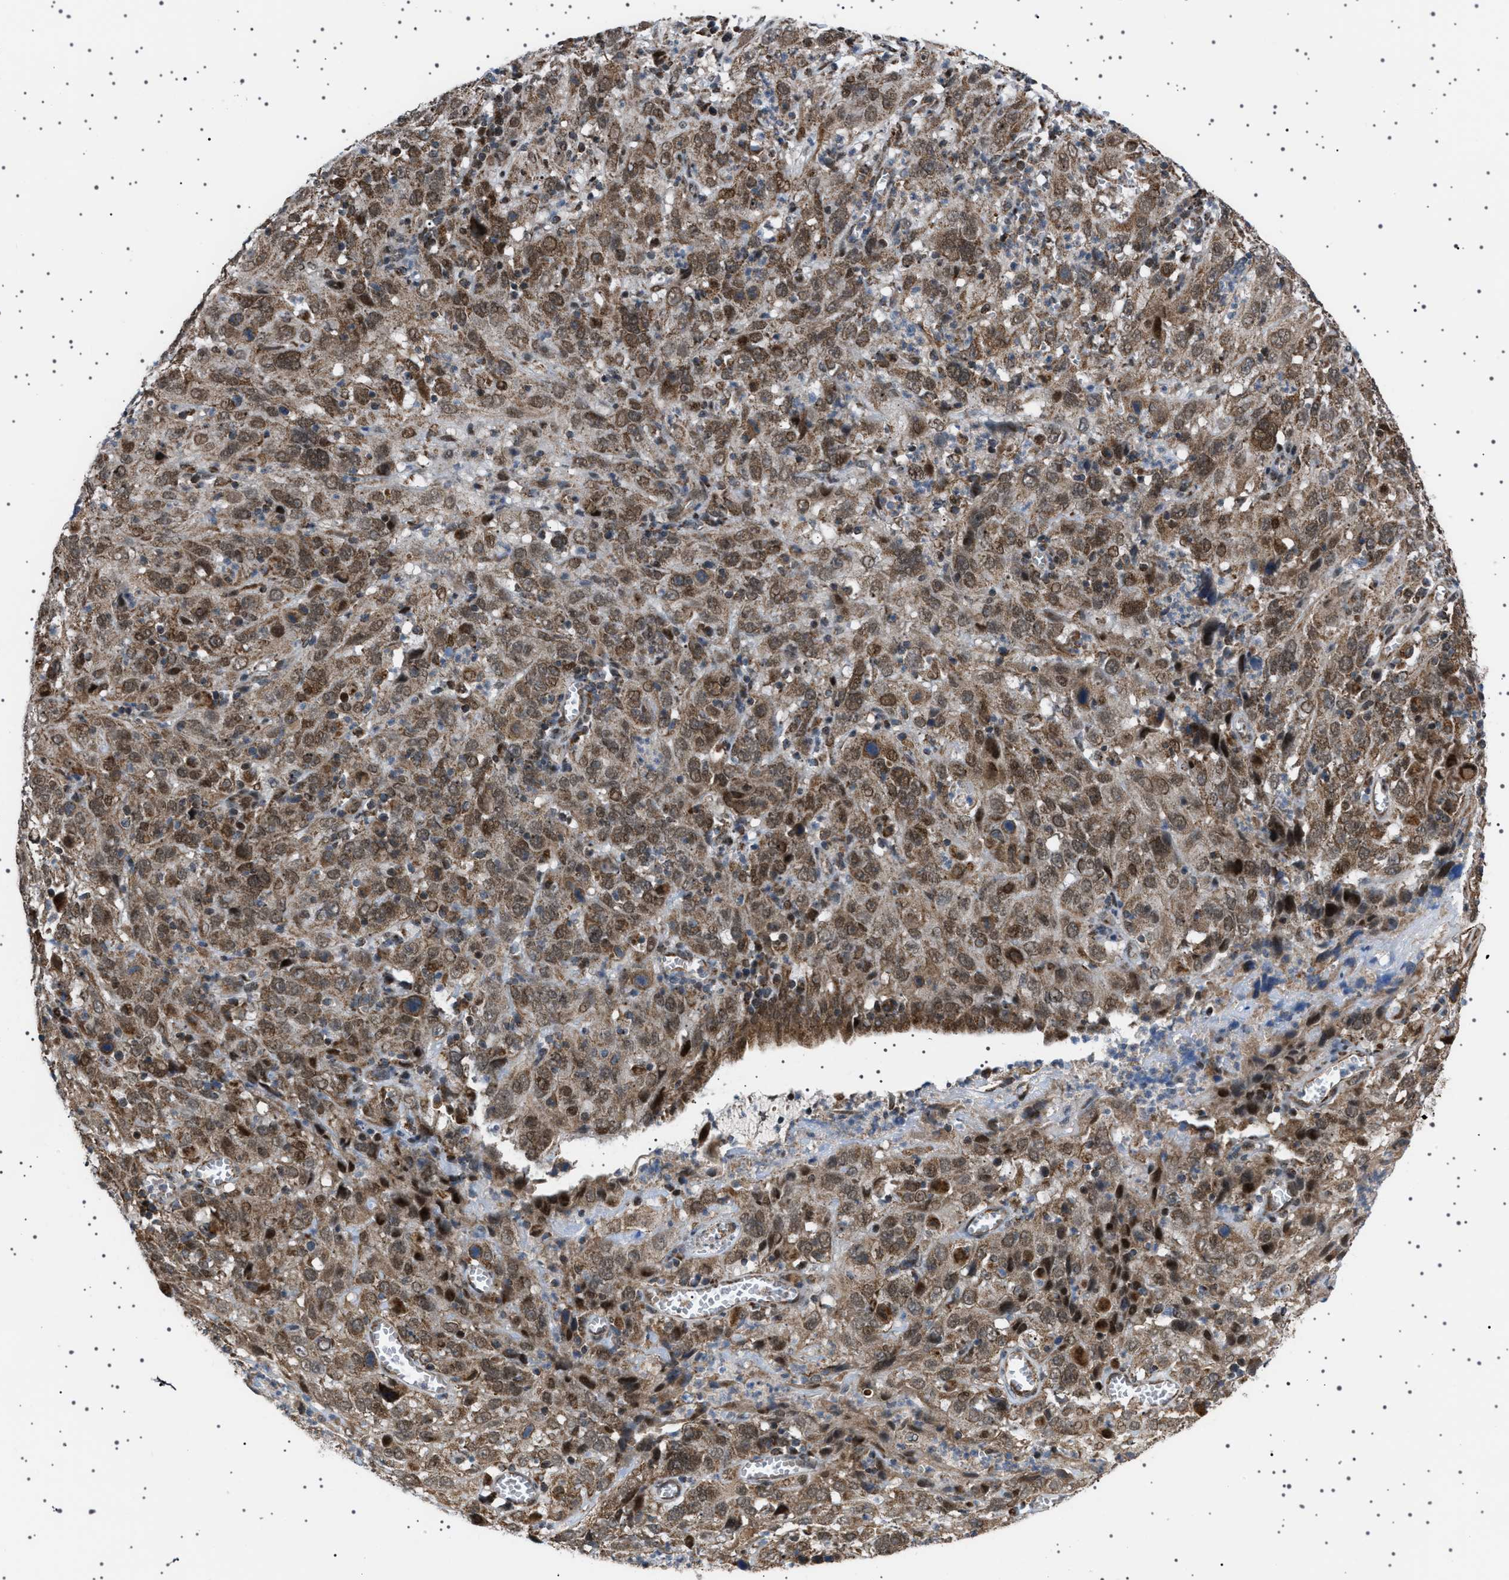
{"staining": {"intensity": "moderate", "quantity": ">75%", "location": "cytoplasmic/membranous,nuclear"}, "tissue": "cervical cancer", "cell_type": "Tumor cells", "image_type": "cancer", "snomed": [{"axis": "morphology", "description": "Squamous cell carcinoma, NOS"}, {"axis": "topography", "description": "Cervix"}], "caption": "A histopathology image of human cervical cancer stained for a protein demonstrates moderate cytoplasmic/membranous and nuclear brown staining in tumor cells. Immunohistochemistry (ihc) stains the protein of interest in brown and the nuclei are stained blue.", "gene": "MELK", "patient": {"sex": "female", "age": 32}}